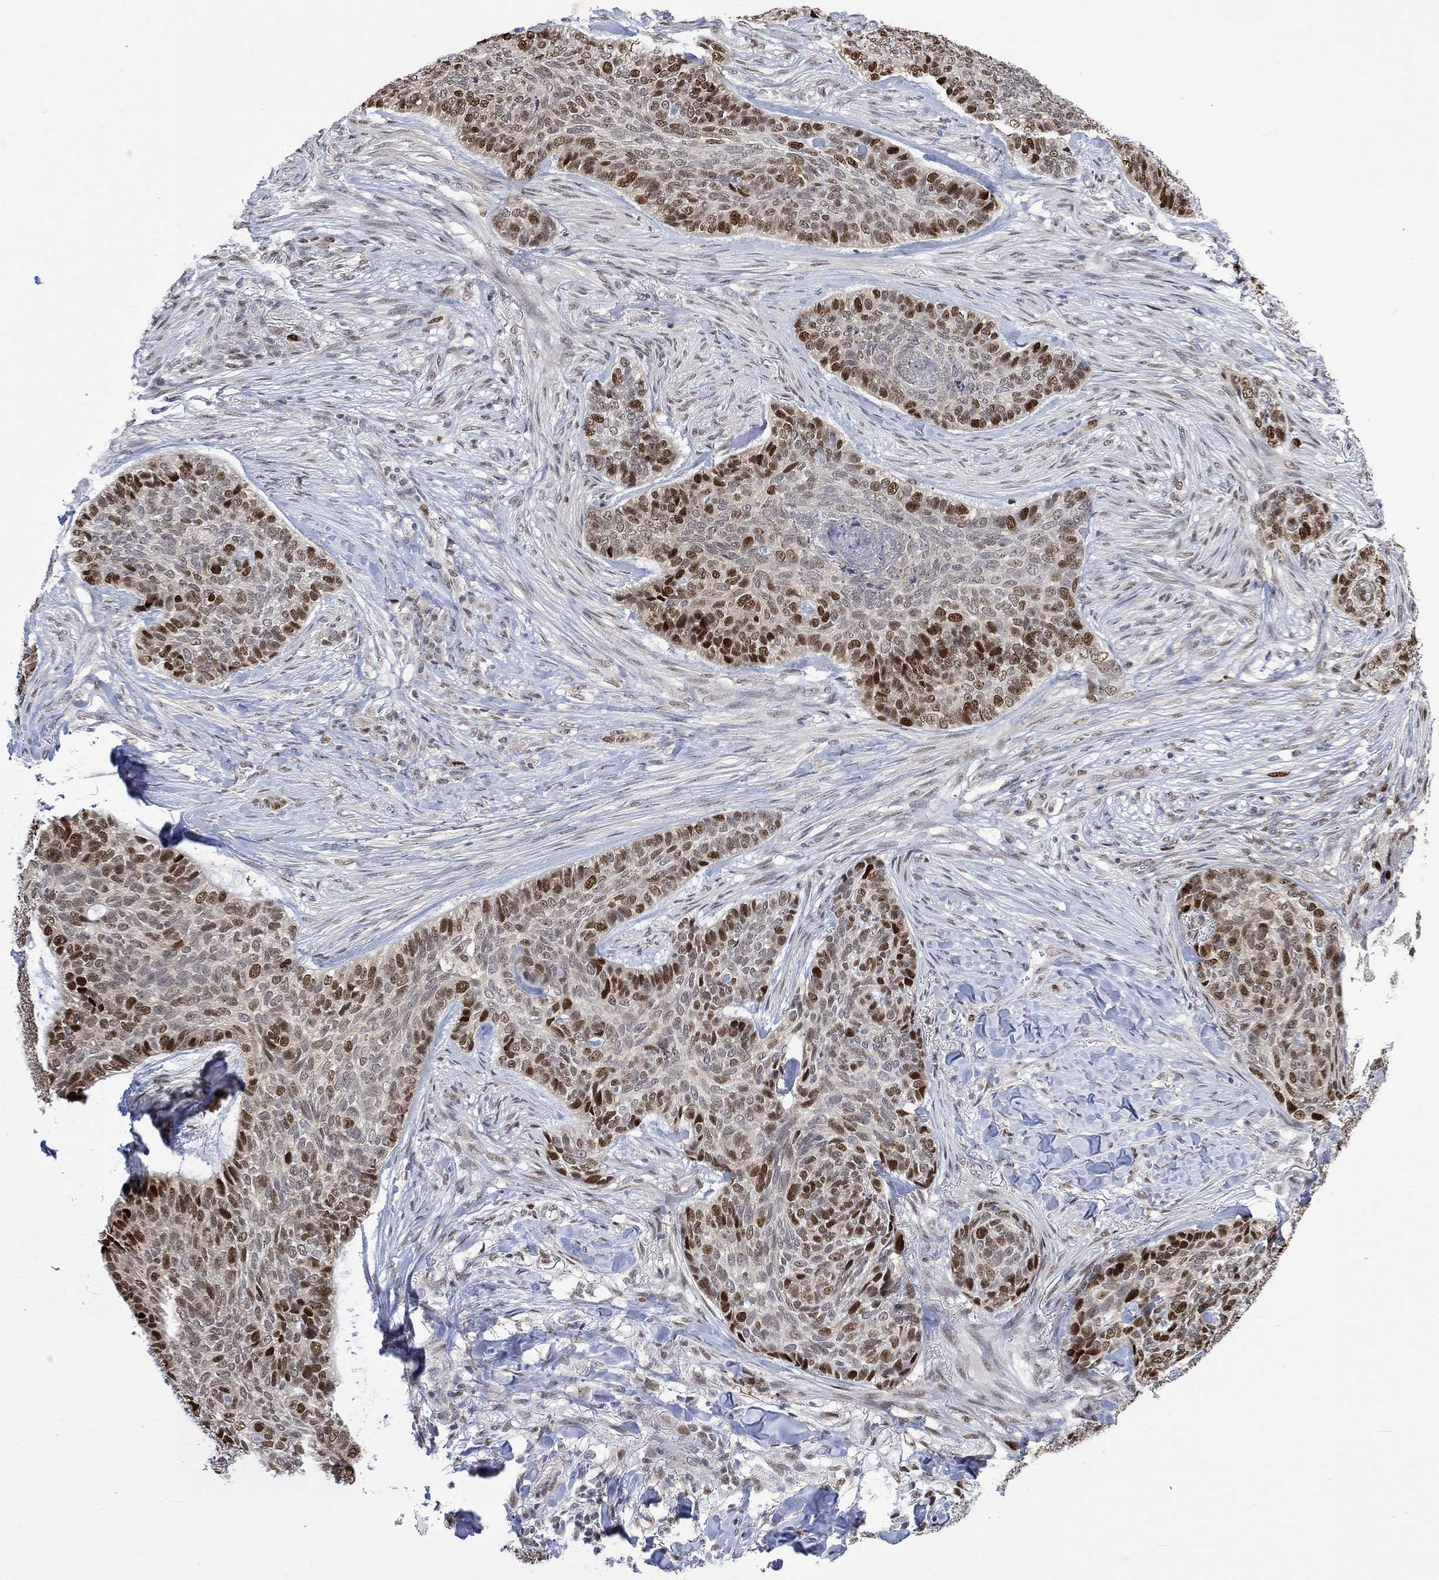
{"staining": {"intensity": "strong", "quantity": "<25%", "location": "nuclear"}, "tissue": "skin cancer", "cell_type": "Tumor cells", "image_type": "cancer", "snomed": [{"axis": "morphology", "description": "Basal cell carcinoma"}, {"axis": "topography", "description": "Skin"}], "caption": "A histopathology image showing strong nuclear expression in about <25% of tumor cells in skin cancer (basal cell carcinoma), as visualized by brown immunohistochemical staining.", "gene": "RAD54L2", "patient": {"sex": "female", "age": 69}}